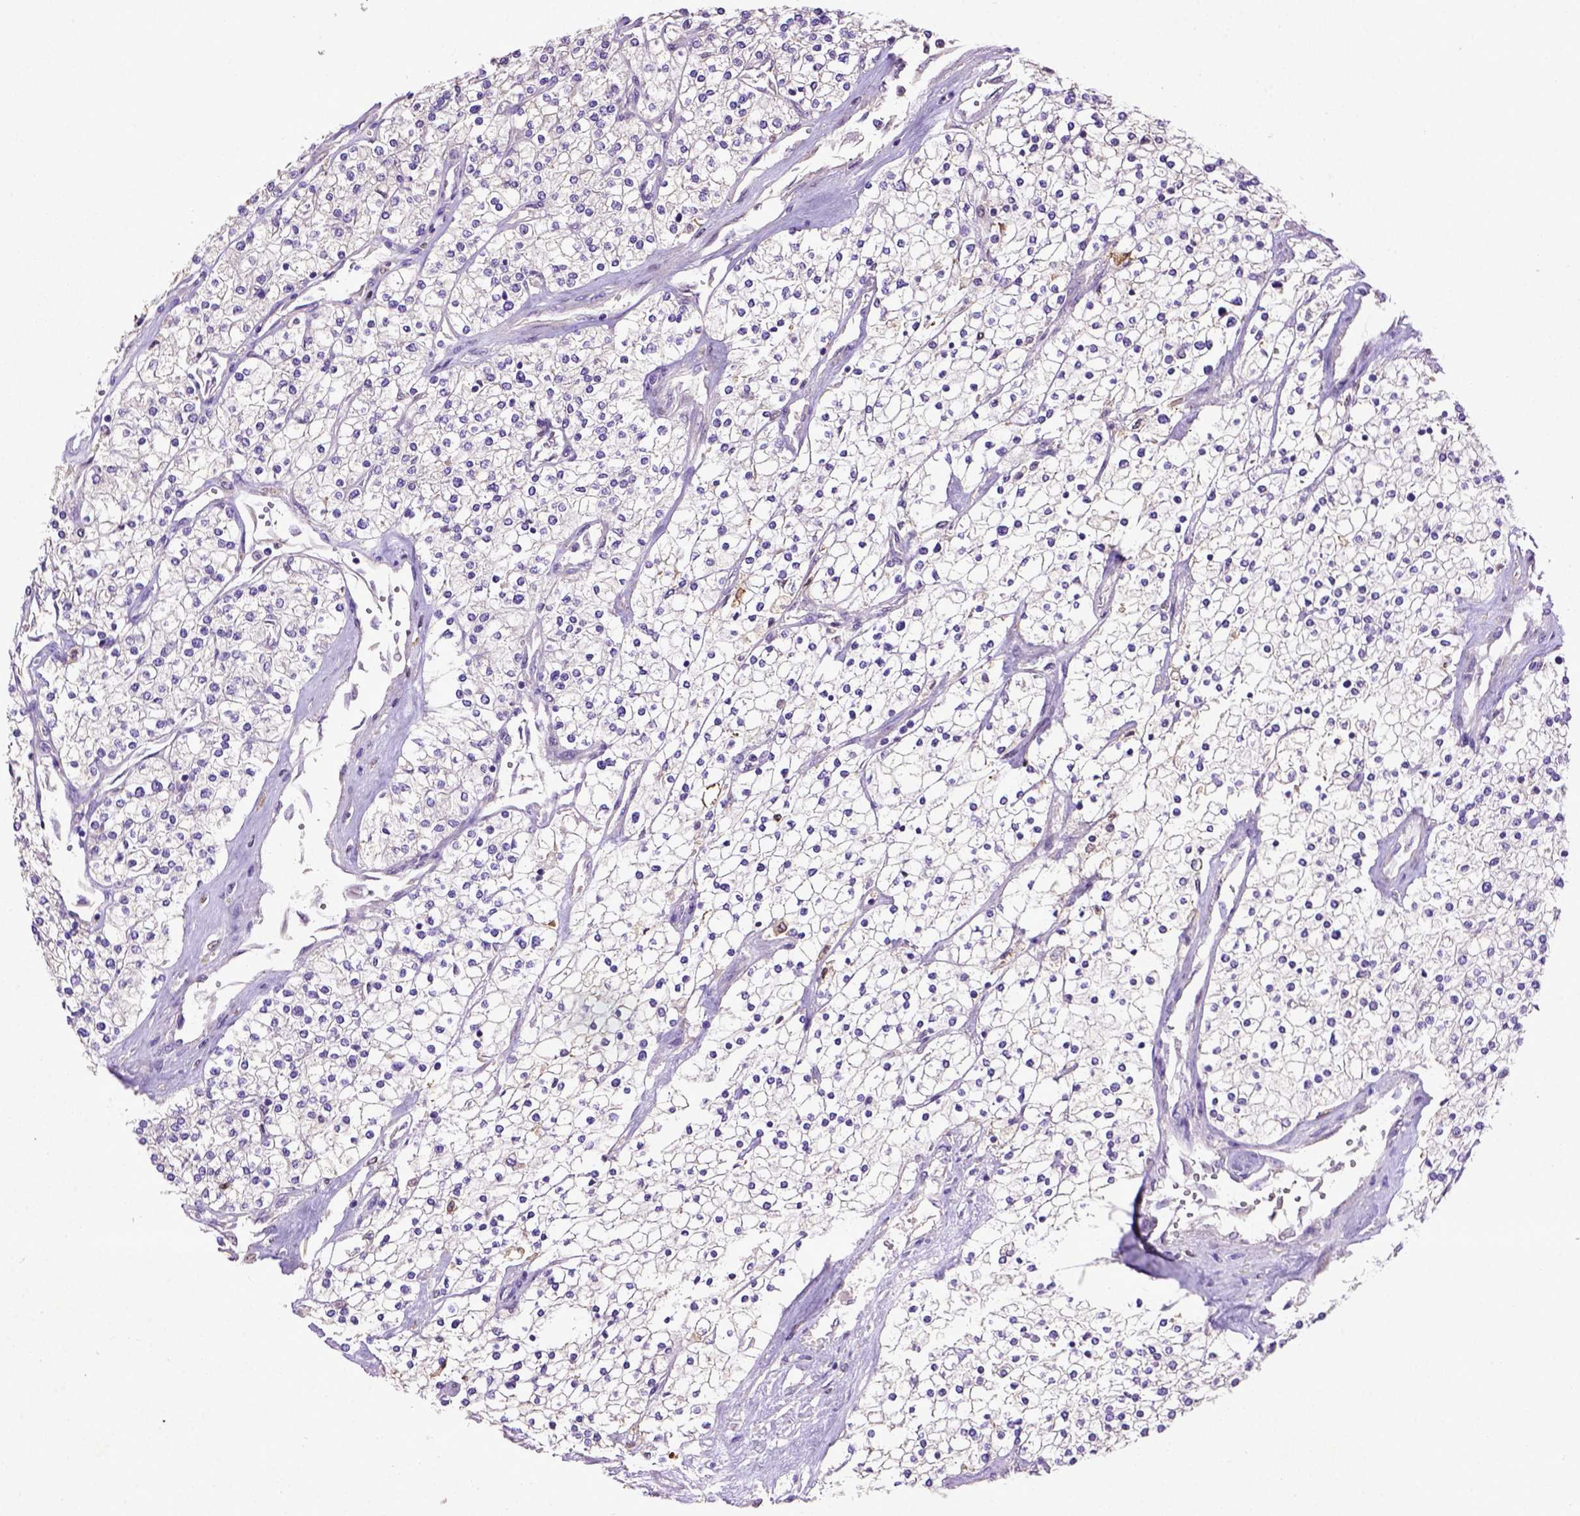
{"staining": {"intensity": "negative", "quantity": "none", "location": "none"}, "tissue": "renal cancer", "cell_type": "Tumor cells", "image_type": "cancer", "snomed": [{"axis": "morphology", "description": "Adenocarcinoma, NOS"}, {"axis": "topography", "description": "Kidney"}], "caption": "Micrograph shows no protein expression in tumor cells of renal cancer tissue. (Brightfield microscopy of DAB (3,3'-diaminobenzidine) immunohistochemistry at high magnification).", "gene": "DEPDC1B", "patient": {"sex": "male", "age": 80}}